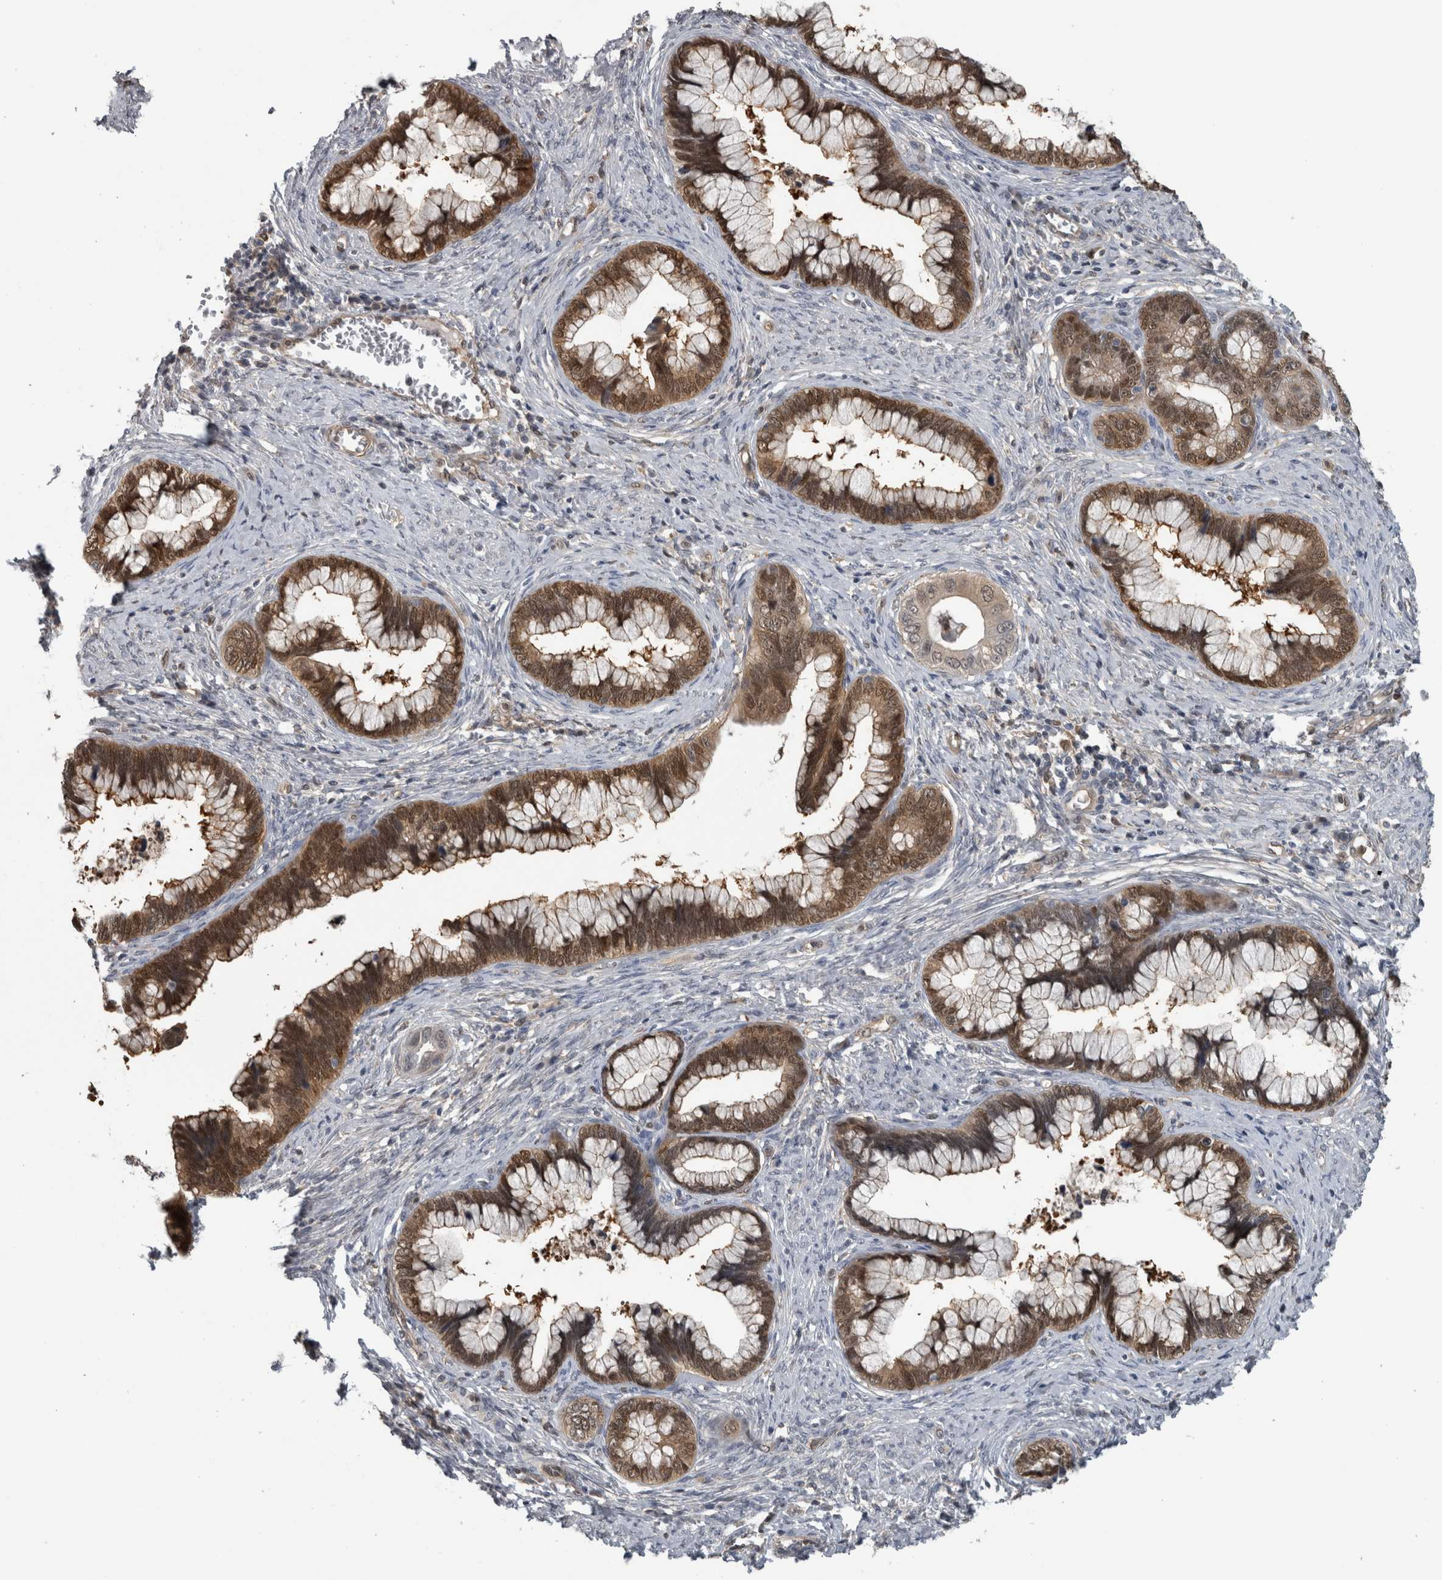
{"staining": {"intensity": "moderate", "quantity": ">75%", "location": "cytoplasmic/membranous,nuclear"}, "tissue": "cervical cancer", "cell_type": "Tumor cells", "image_type": "cancer", "snomed": [{"axis": "morphology", "description": "Adenocarcinoma, NOS"}, {"axis": "topography", "description": "Cervix"}], "caption": "A medium amount of moderate cytoplasmic/membranous and nuclear staining is identified in about >75% of tumor cells in adenocarcinoma (cervical) tissue.", "gene": "NAPRT", "patient": {"sex": "female", "age": 44}}